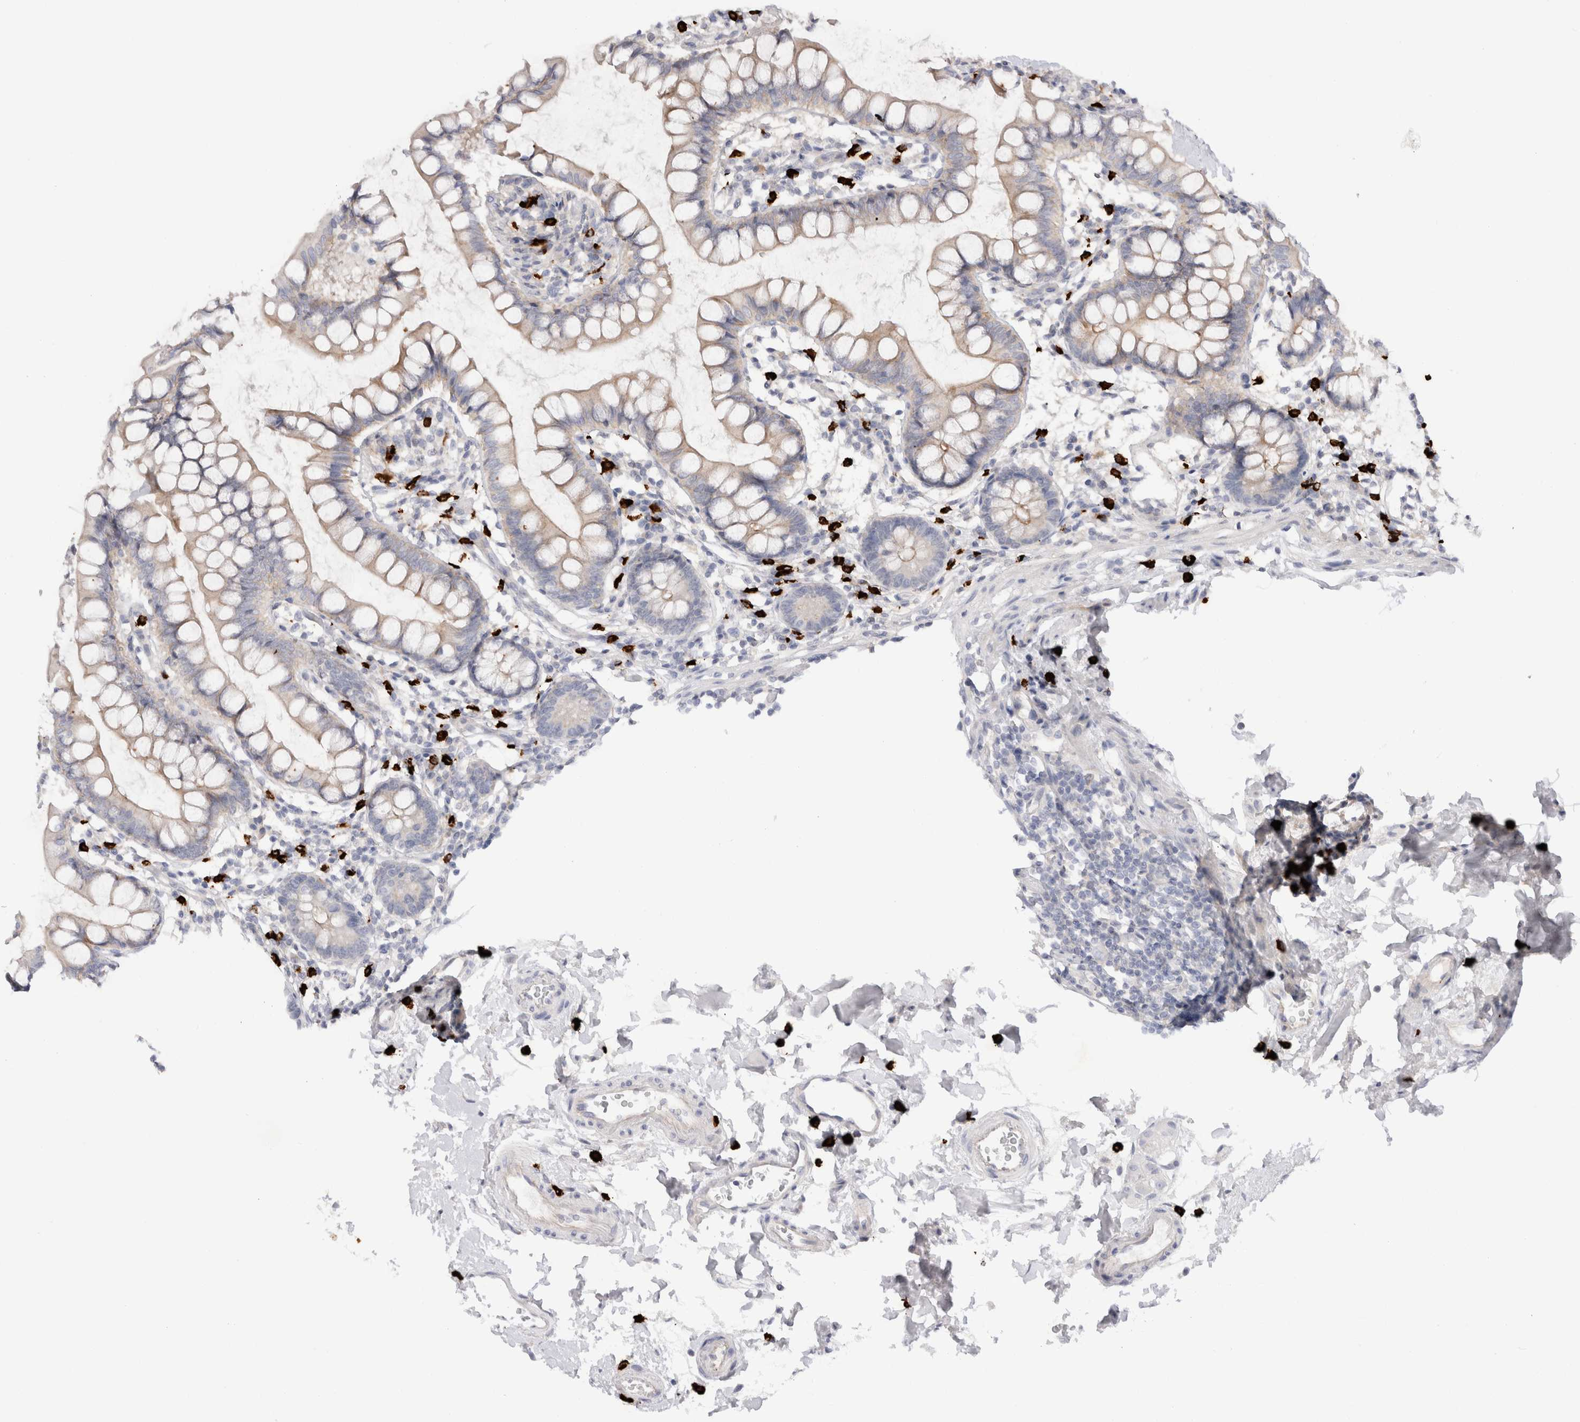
{"staining": {"intensity": "weak", "quantity": "<25%", "location": "cytoplasmic/membranous"}, "tissue": "small intestine", "cell_type": "Glandular cells", "image_type": "normal", "snomed": [{"axis": "morphology", "description": "Normal tissue, NOS"}, {"axis": "topography", "description": "Small intestine"}], "caption": "IHC micrograph of benign small intestine: small intestine stained with DAB (3,3'-diaminobenzidine) displays no significant protein positivity in glandular cells. (DAB IHC visualized using brightfield microscopy, high magnification).", "gene": "SPINK2", "patient": {"sex": "female", "age": 84}}